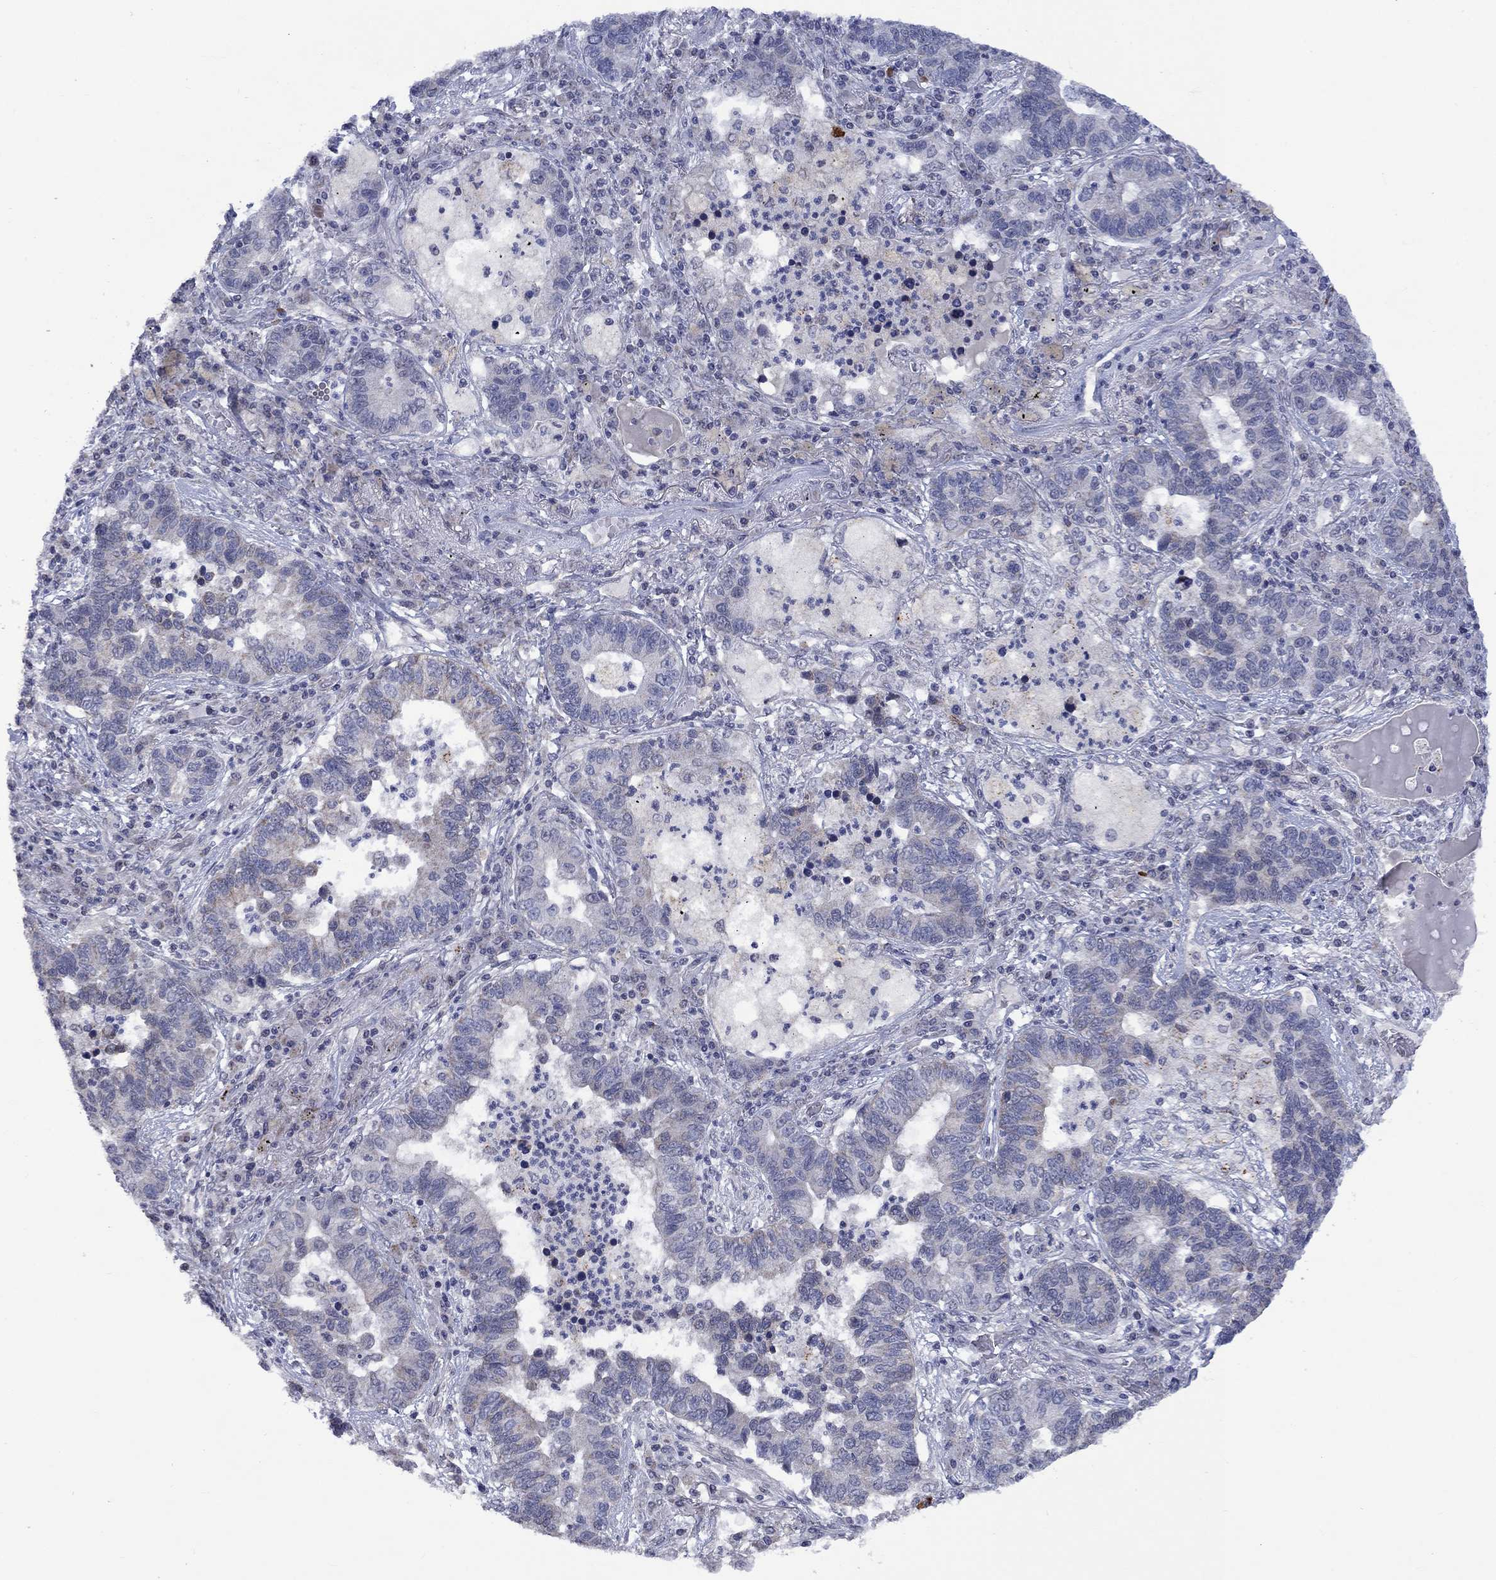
{"staining": {"intensity": "negative", "quantity": "none", "location": "none"}, "tissue": "lung cancer", "cell_type": "Tumor cells", "image_type": "cancer", "snomed": [{"axis": "morphology", "description": "Adenocarcinoma, NOS"}, {"axis": "topography", "description": "Lung"}], "caption": "Lung adenocarcinoma was stained to show a protein in brown. There is no significant staining in tumor cells.", "gene": "KCNJ16", "patient": {"sex": "female", "age": 57}}